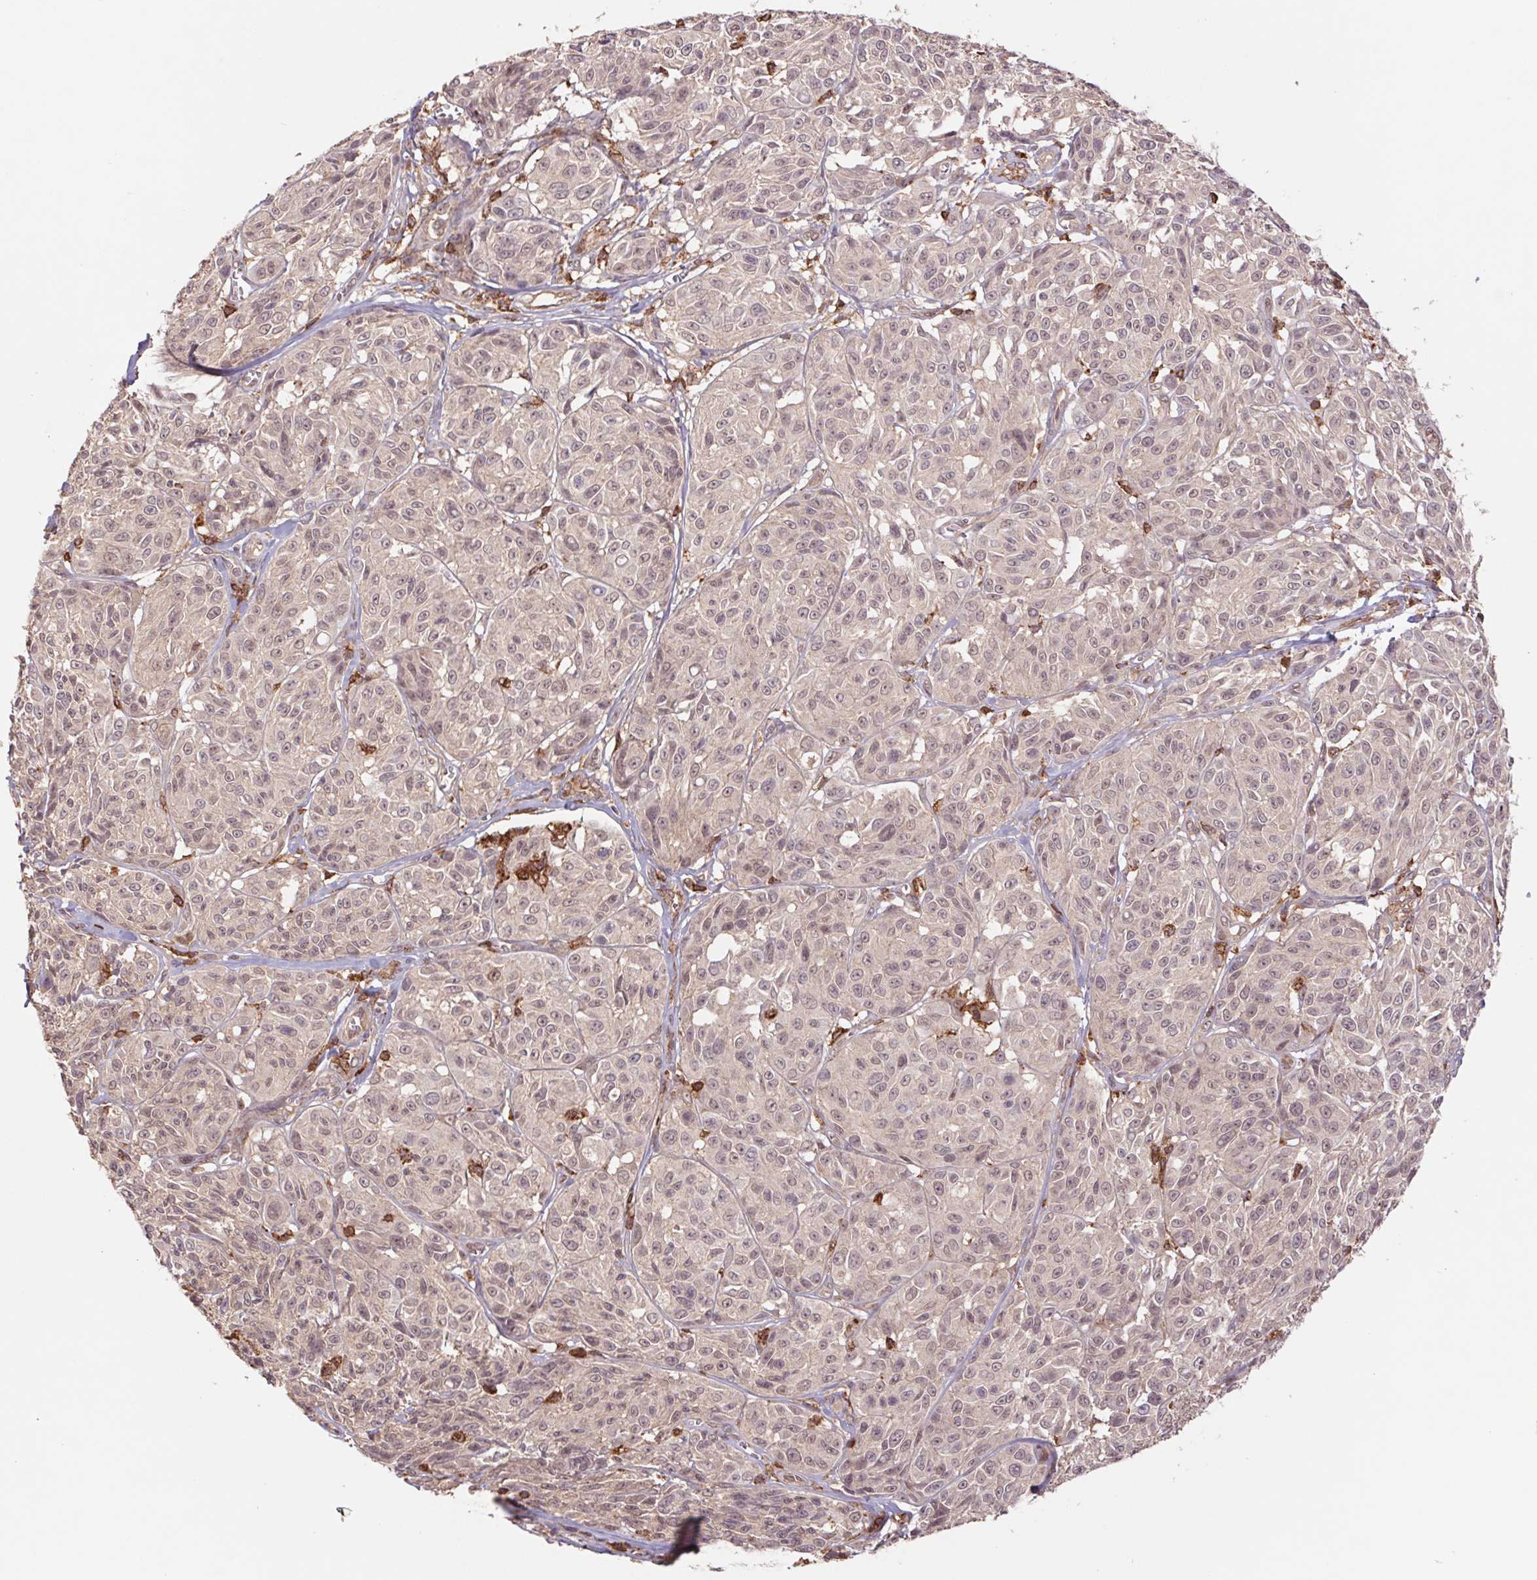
{"staining": {"intensity": "weak", "quantity": "25%-75%", "location": "cytoplasmic/membranous"}, "tissue": "melanoma", "cell_type": "Tumor cells", "image_type": "cancer", "snomed": [{"axis": "morphology", "description": "Malignant melanoma, NOS"}, {"axis": "topography", "description": "Skin"}], "caption": "Malignant melanoma tissue shows weak cytoplasmic/membranous expression in approximately 25%-75% of tumor cells, visualized by immunohistochemistry.", "gene": "URM1", "patient": {"sex": "male", "age": 91}}